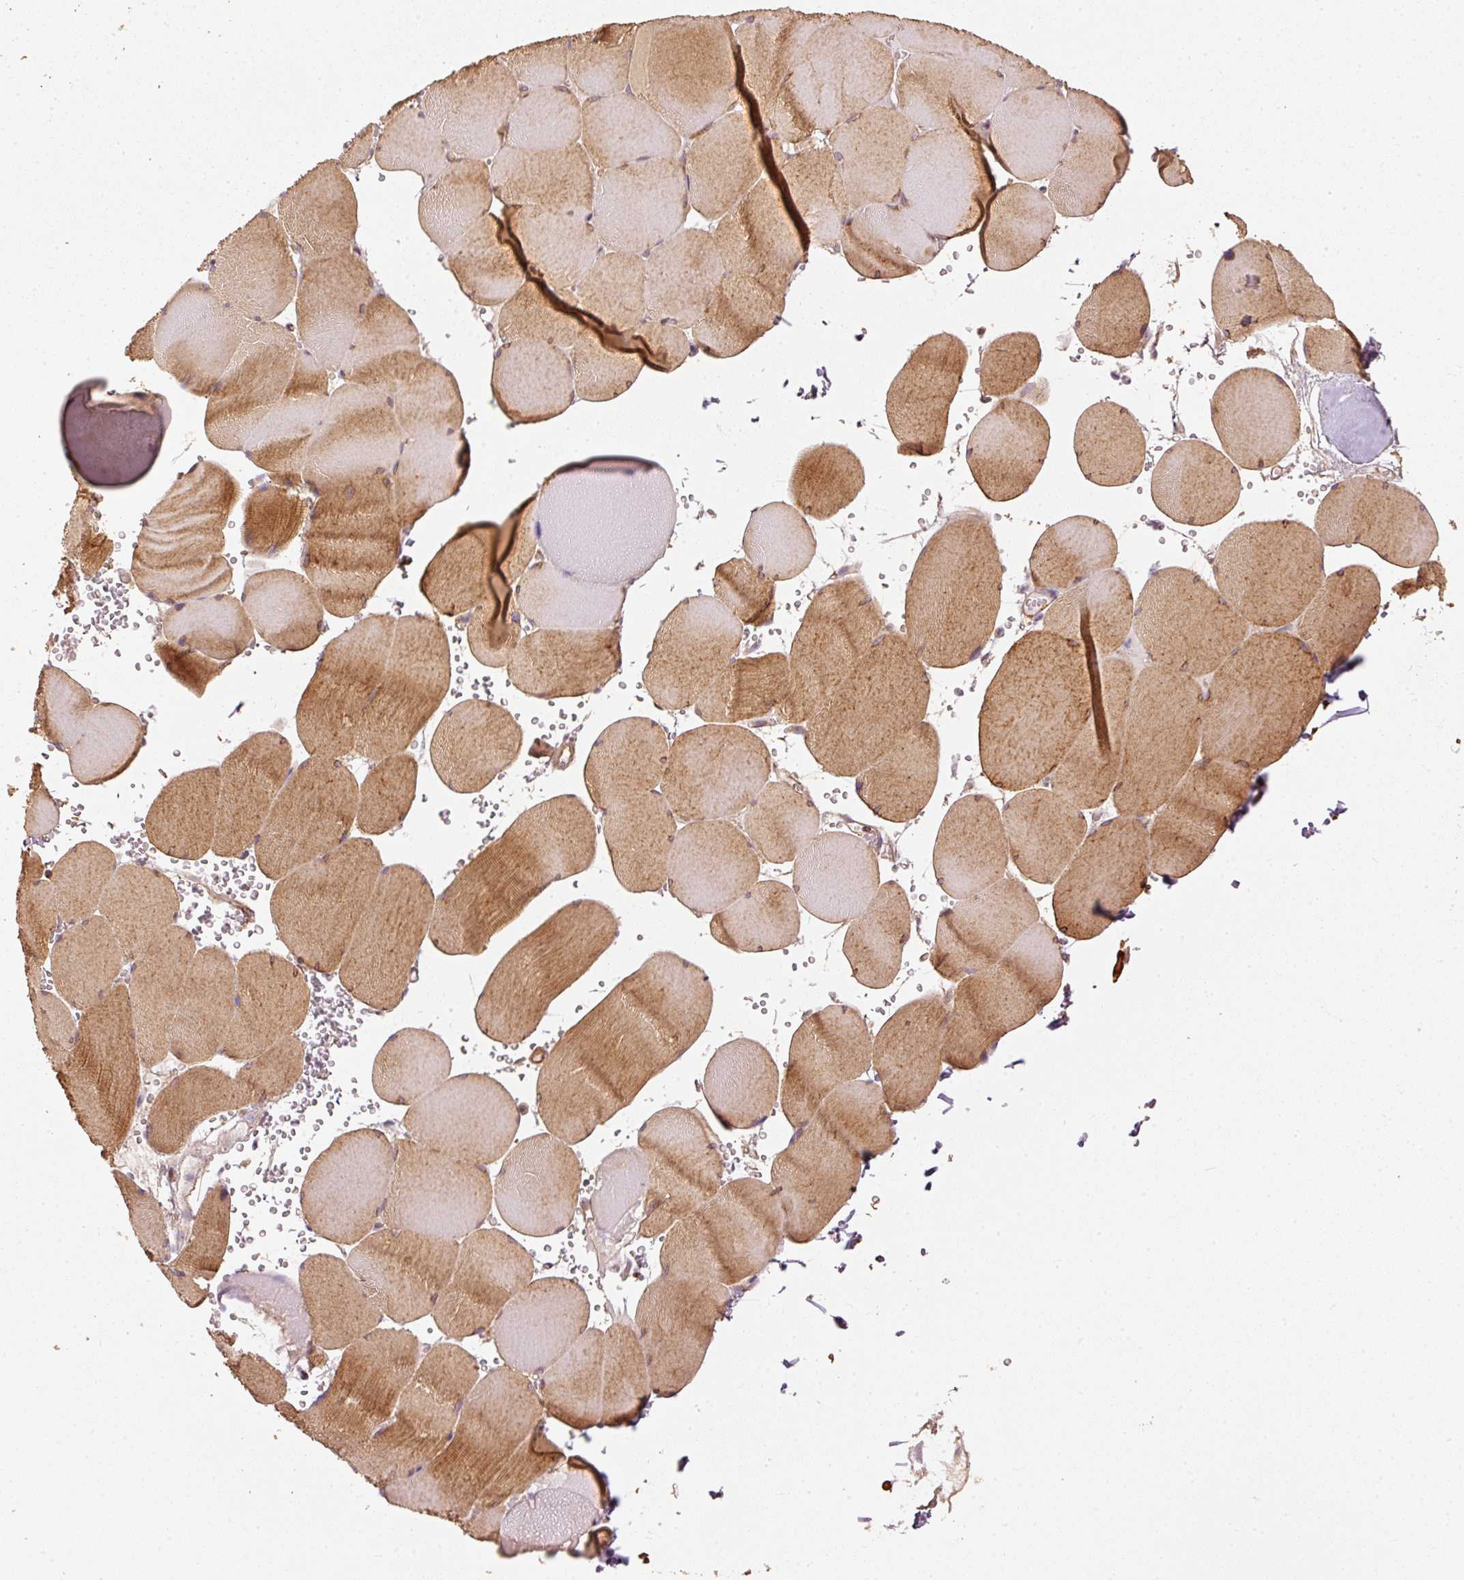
{"staining": {"intensity": "moderate", "quantity": ">75%", "location": "cytoplasmic/membranous"}, "tissue": "skeletal muscle", "cell_type": "Myocytes", "image_type": "normal", "snomed": [{"axis": "morphology", "description": "Normal tissue, NOS"}, {"axis": "topography", "description": "Skeletal muscle"}, {"axis": "topography", "description": "Head-Neck"}], "caption": "Immunohistochemical staining of benign human skeletal muscle exhibits >75% levels of moderate cytoplasmic/membranous protein positivity in about >75% of myocytes.", "gene": "MTHFD1L", "patient": {"sex": "male", "age": 66}}